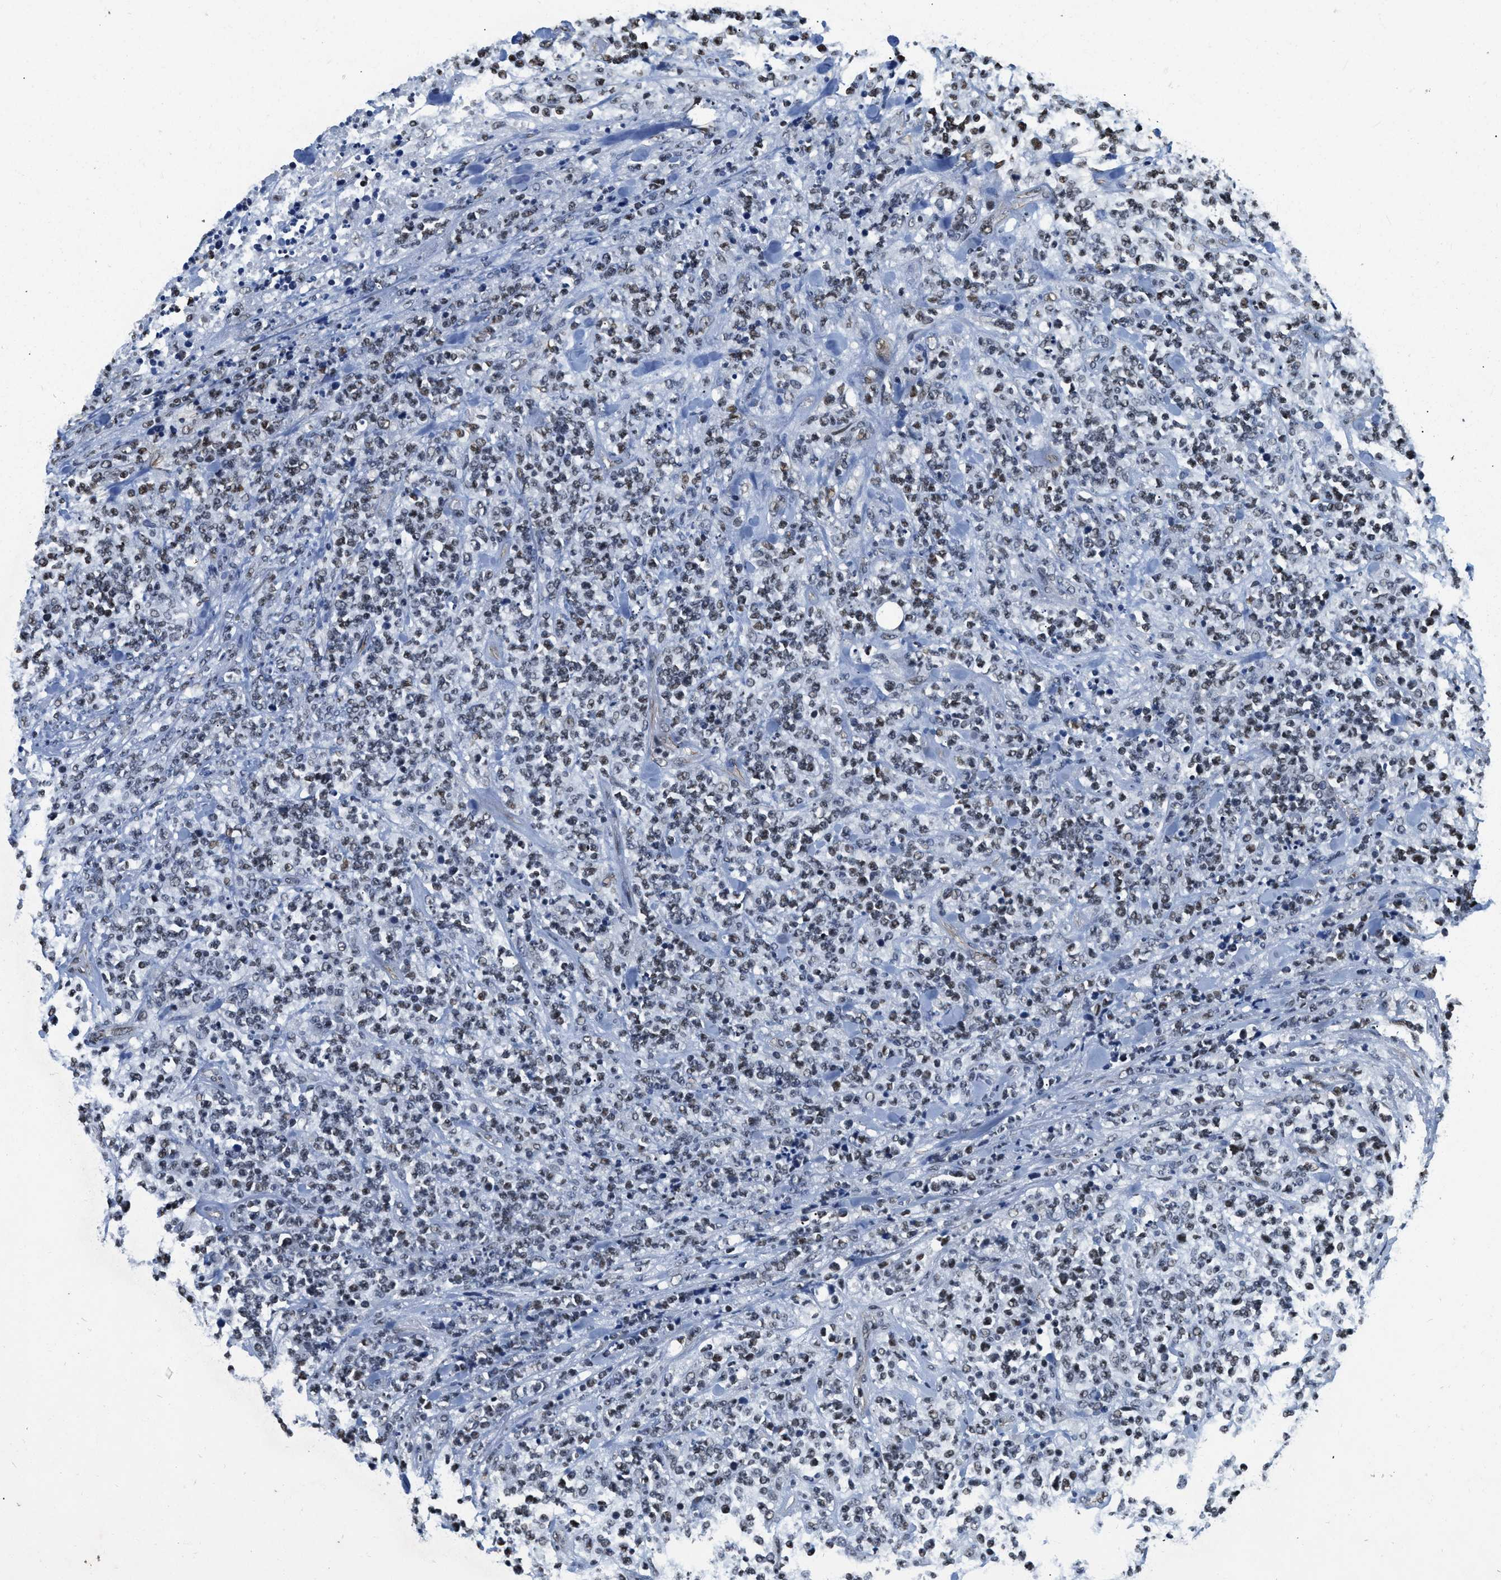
{"staining": {"intensity": "weak", "quantity": ">75%", "location": "nuclear"}, "tissue": "lymphoma", "cell_type": "Tumor cells", "image_type": "cancer", "snomed": [{"axis": "morphology", "description": "Malignant lymphoma, non-Hodgkin's type, High grade"}, {"axis": "topography", "description": "Soft tissue"}], "caption": "High-power microscopy captured an IHC histopathology image of lymphoma, revealing weak nuclear staining in about >75% of tumor cells. (DAB IHC, brown staining for protein, blue staining for nuclei).", "gene": "CCNE1", "patient": {"sex": "male", "age": 18}}